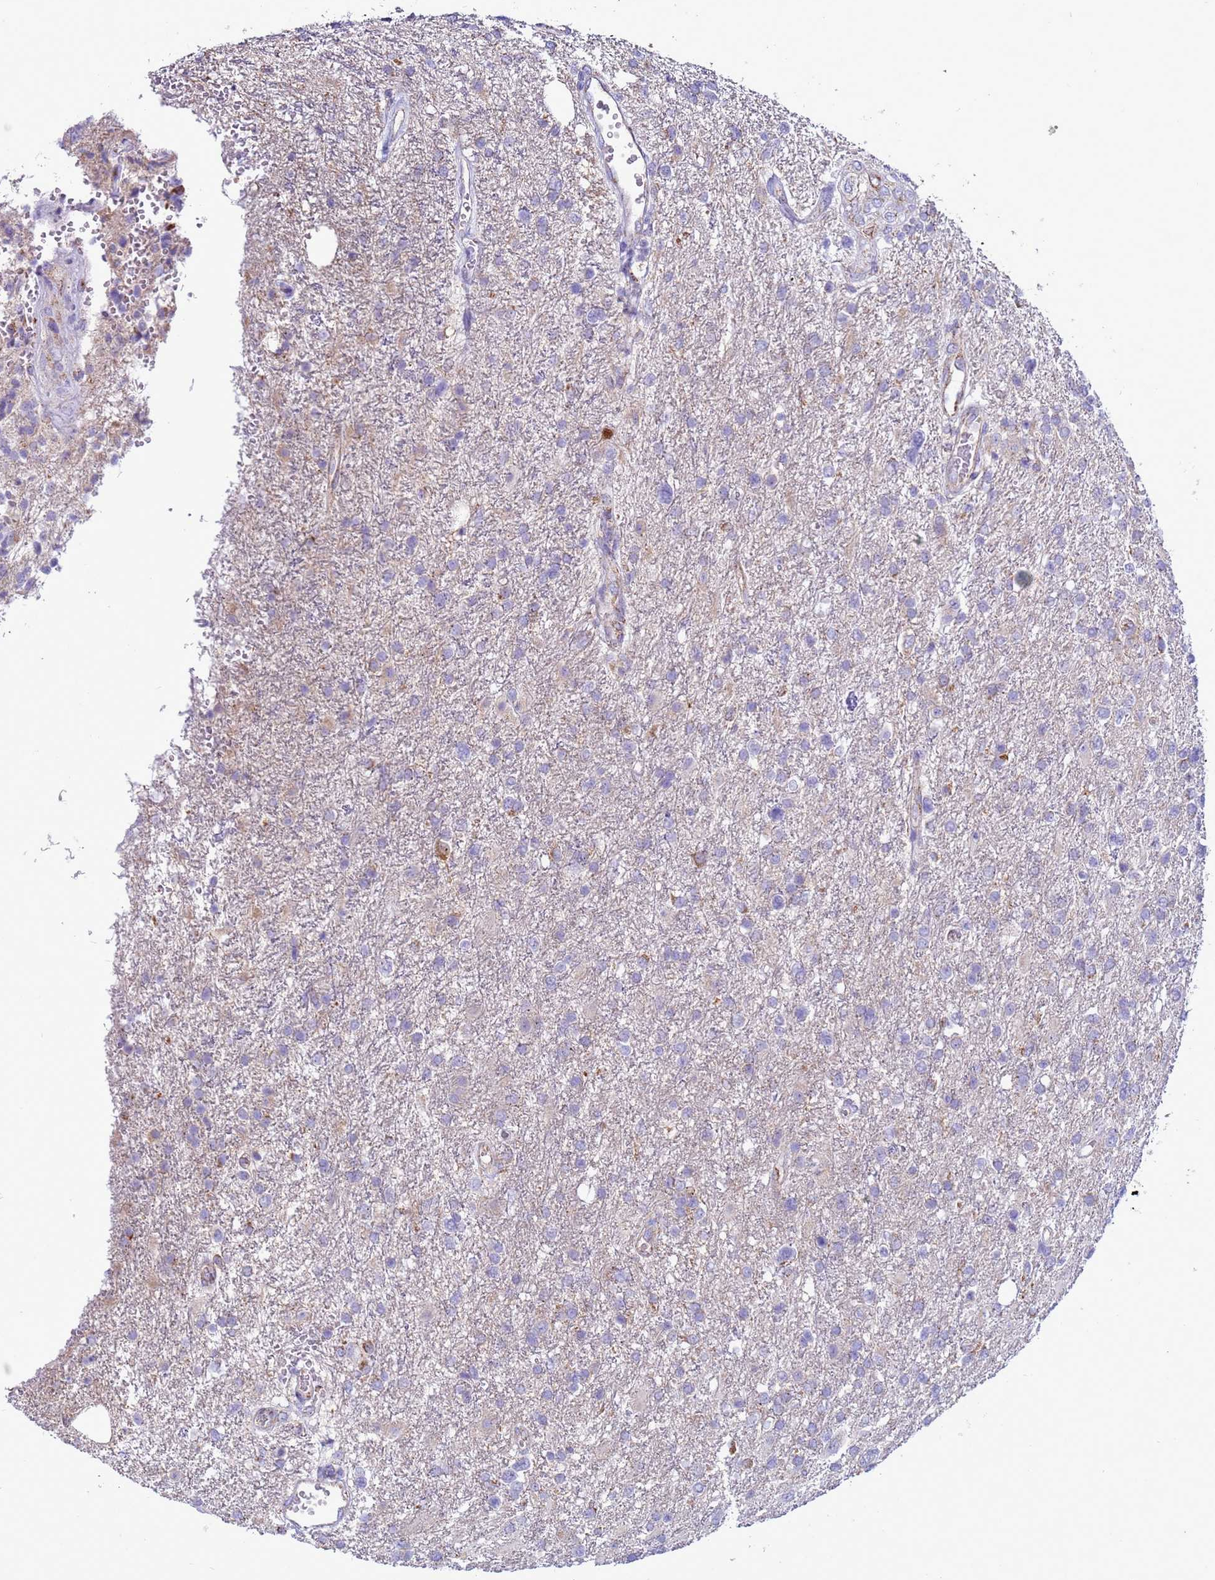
{"staining": {"intensity": "negative", "quantity": "none", "location": "none"}, "tissue": "glioma", "cell_type": "Tumor cells", "image_type": "cancer", "snomed": [{"axis": "morphology", "description": "Glioma, malignant, High grade"}, {"axis": "topography", "description": "Brain"}], "caption": "Immunohistochemistry (IHC) micrograph of neoplastic tissue: glioma stained with DAB shows no significant protein staining in tumor cells.", "gene": "NCALD", "patient": {"sex": "male", "age": 56}}